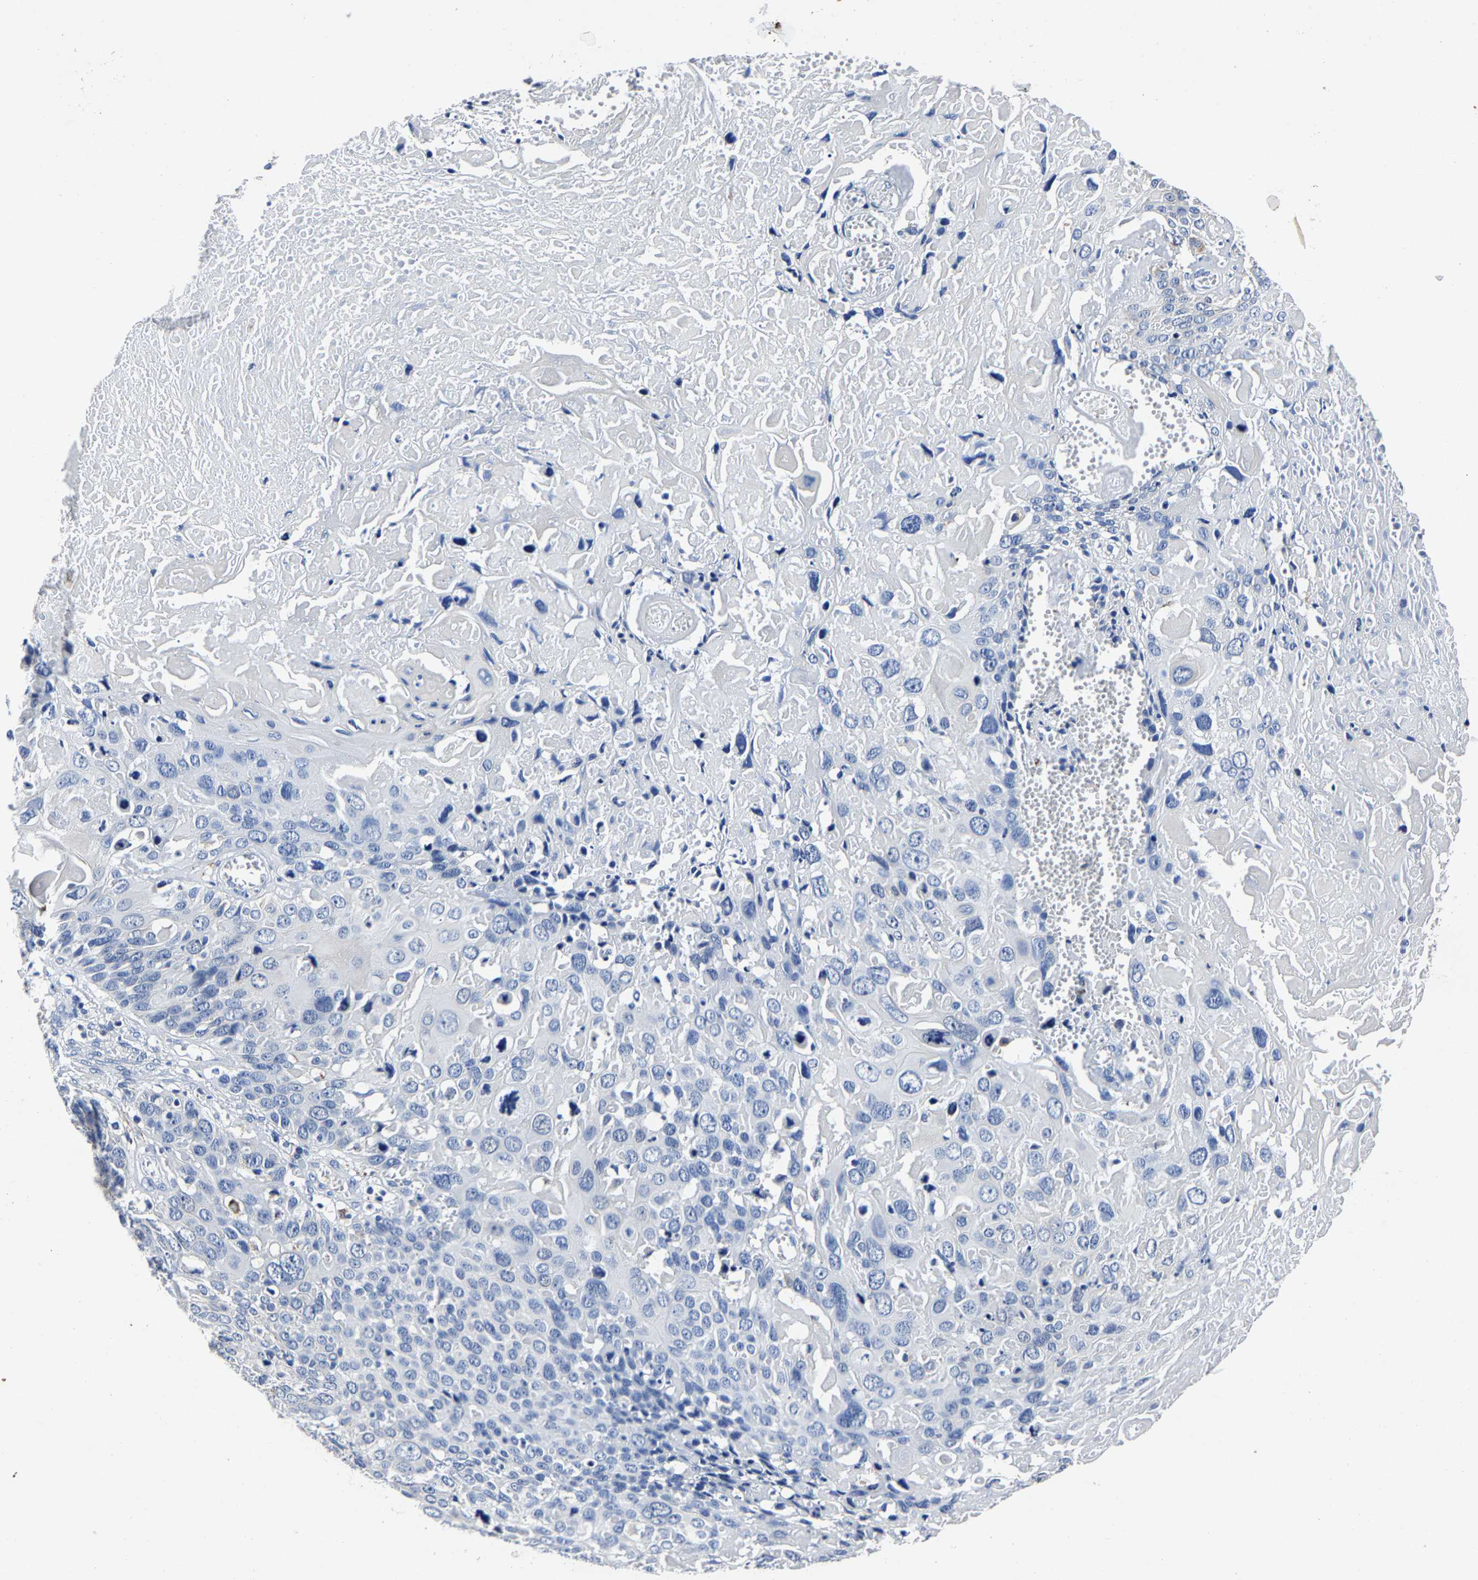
{"staining": {"intensity": "negative", "quantity": "none", "location": "none"}, "tissue": "cervical cancer", "cell_type": "Tumor cells", "image_type": "cancer", "snomed": [{"axis": "morphology", "description": "Squamous cell carcinoma, NOS"}, {"axis": "topography", "description": "Cervix"}], "caption": "High power microscopy histopathology image of an IHC micrograph of cervical squamous cell carcinoma, revealing no significant staining in tumor cells. (DAB immunohistochemistry (IHC) visualized using brightfield microscopy, high magnification).", "gene": "PSPH", "patient": {"sex": "female", "age": 74}}